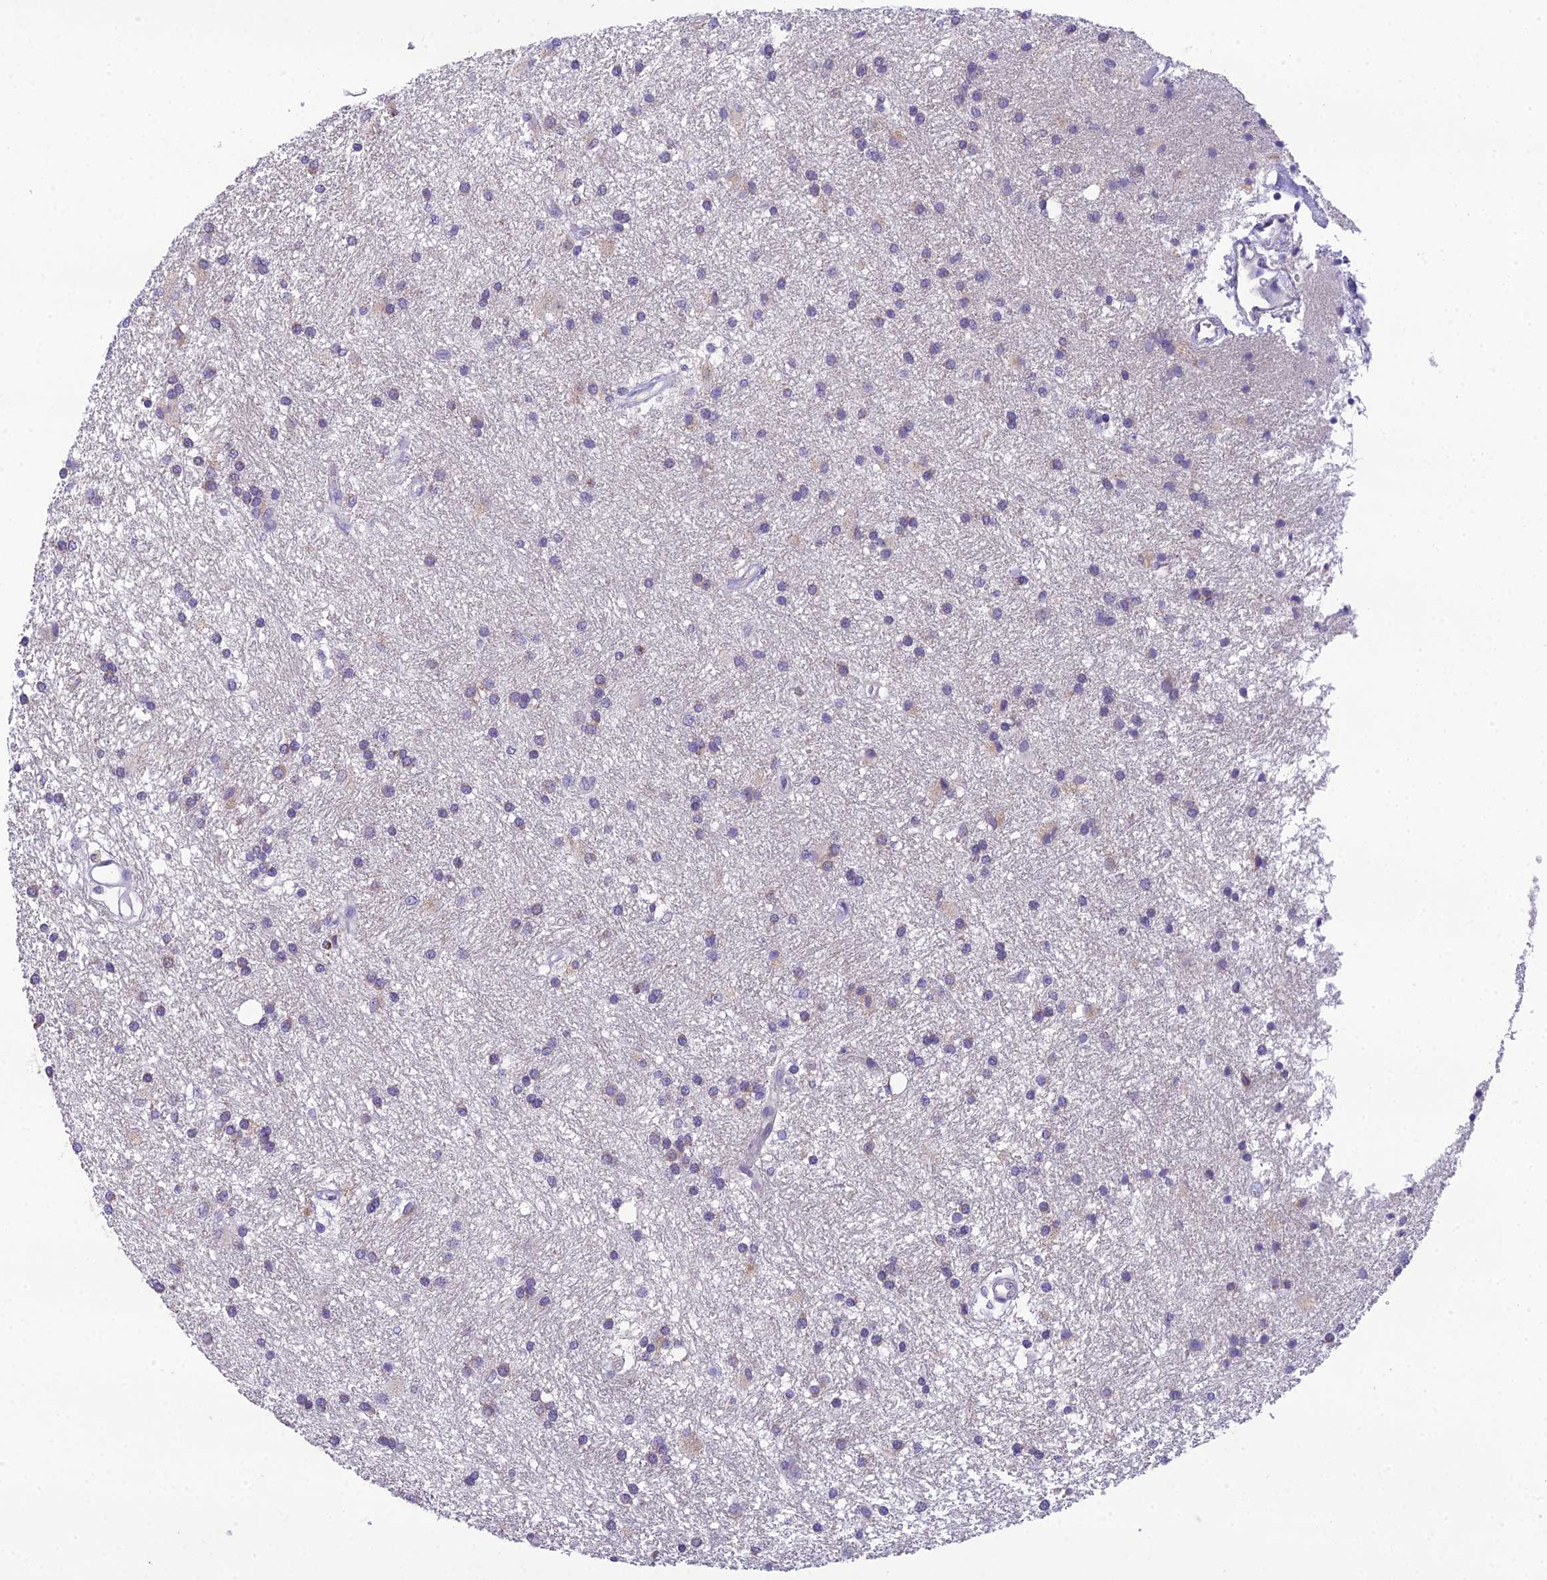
{"staining": {"intensity": "negative", "quantity": "none", "location": "none"}, "tissue": "glioma", "cell_type": "Tumor cells", "image_type": "cancer", "snomed": [{"axis": "morphology", "description": "Glioma, malignant, High grade"}, {"axis": "topography", "description": "Brain"}], "caption": "This photomicrograph is of malignant glioma (high-grade) stained with immunohistochemistry to label a protein in brown with the nuclei are counter-stained blue. There is no staining in tumor cells. (Stains: DAB (3,3'-diaminobenzidine) immunohistochemistry (IHC) with hematoxylin counter stain, Microscopy: brightfield microscopy at high magnification).", "gene": "MIIP", "patient": {"sex": "male", "age": 77}}